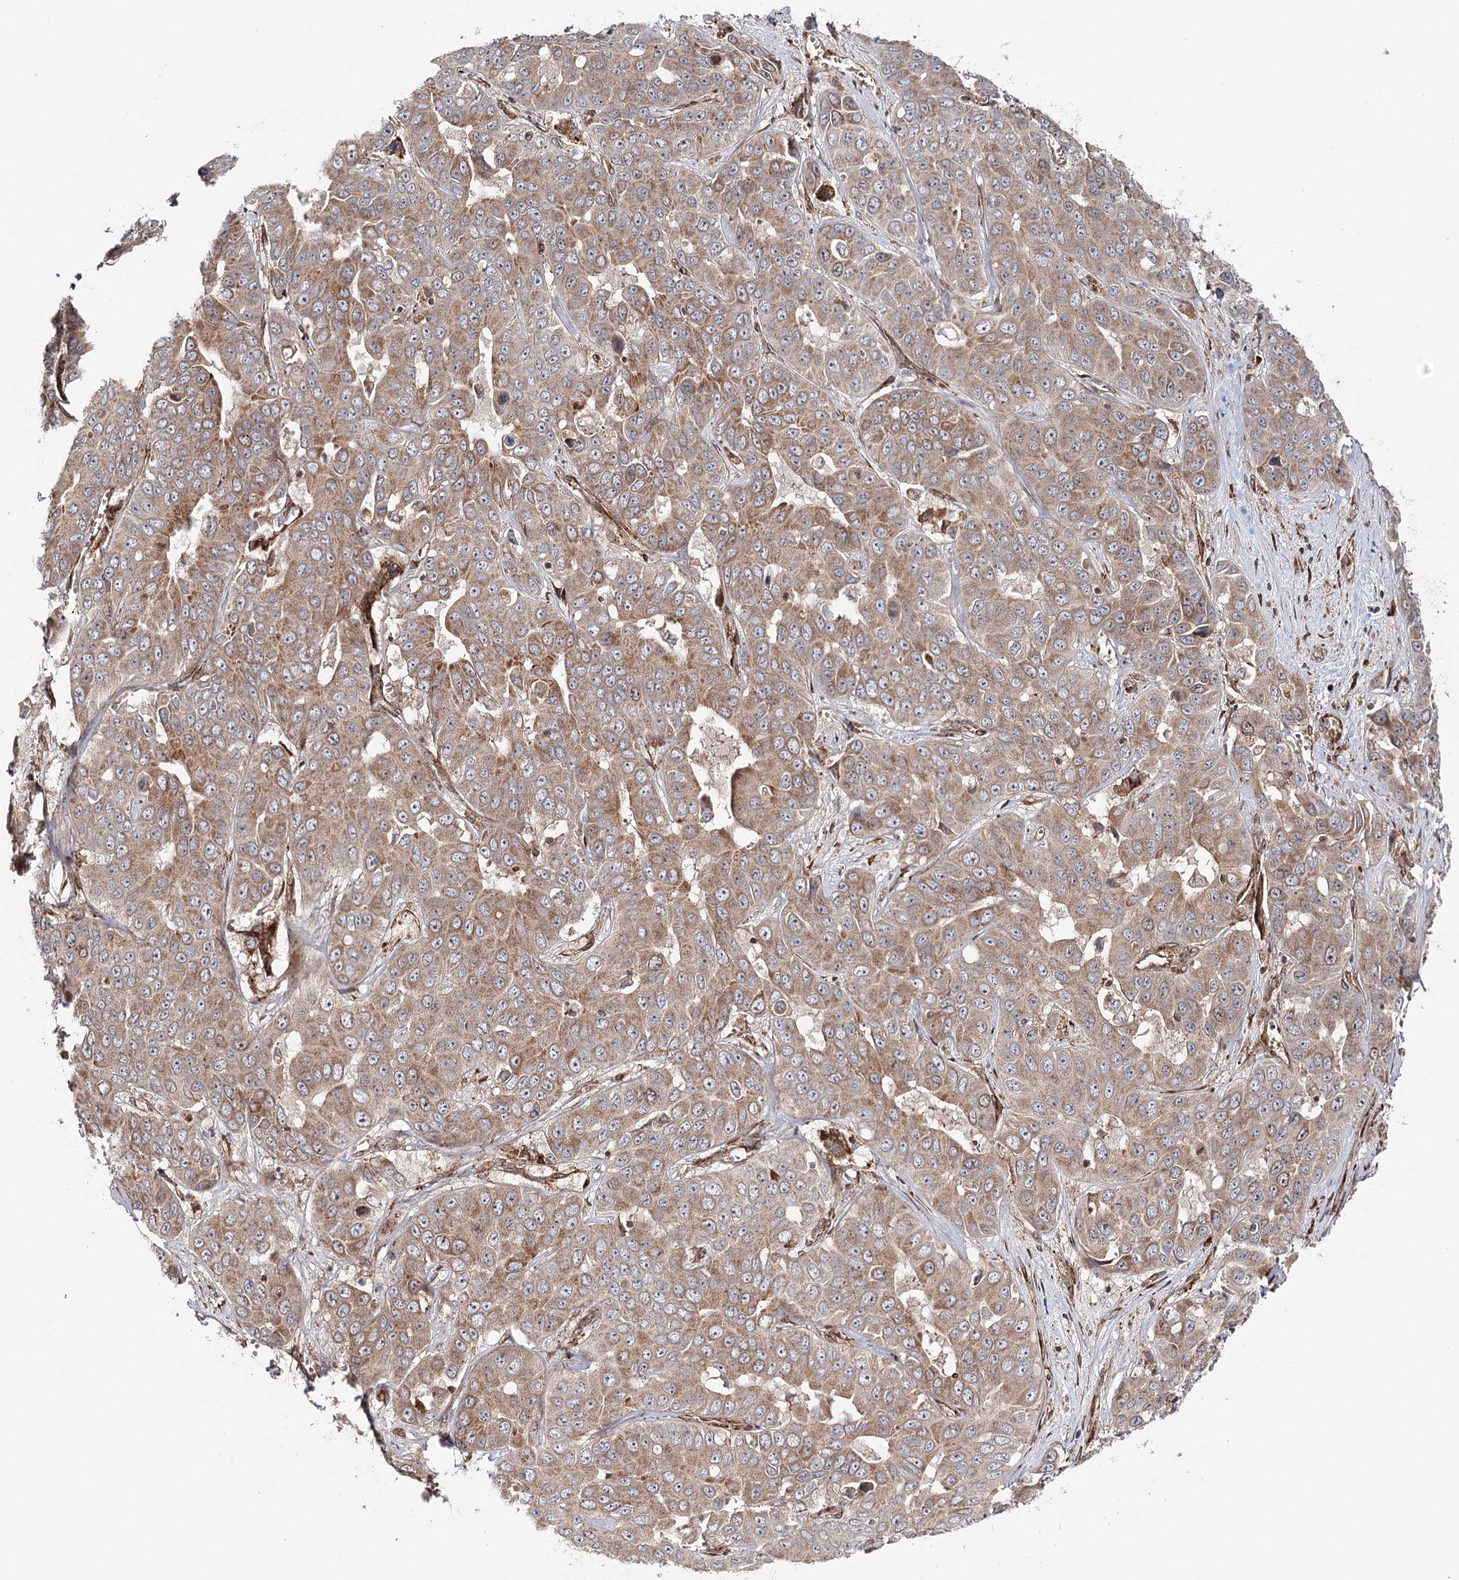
{"staining": {"intensity": "moderate", "quantity": ">75%", "location": "cytoplasmic/membranous"}, "tissue": "liver cancer", "cell_type": "Tumor cells", "image_type": "cancer", "snomed": [{"axis": "morphology", "description": "Cholangiocarcinoma"}, {"axis": "topography", "description": "Liver"}], "caption": "This image reveals IHC staining of human liver cancer, with medium moderate cytoplasmic/membranous staining in about >75% of tumor cells.", "gene": "MKNK1", "patient": {"sex": "female", "age": 52}}